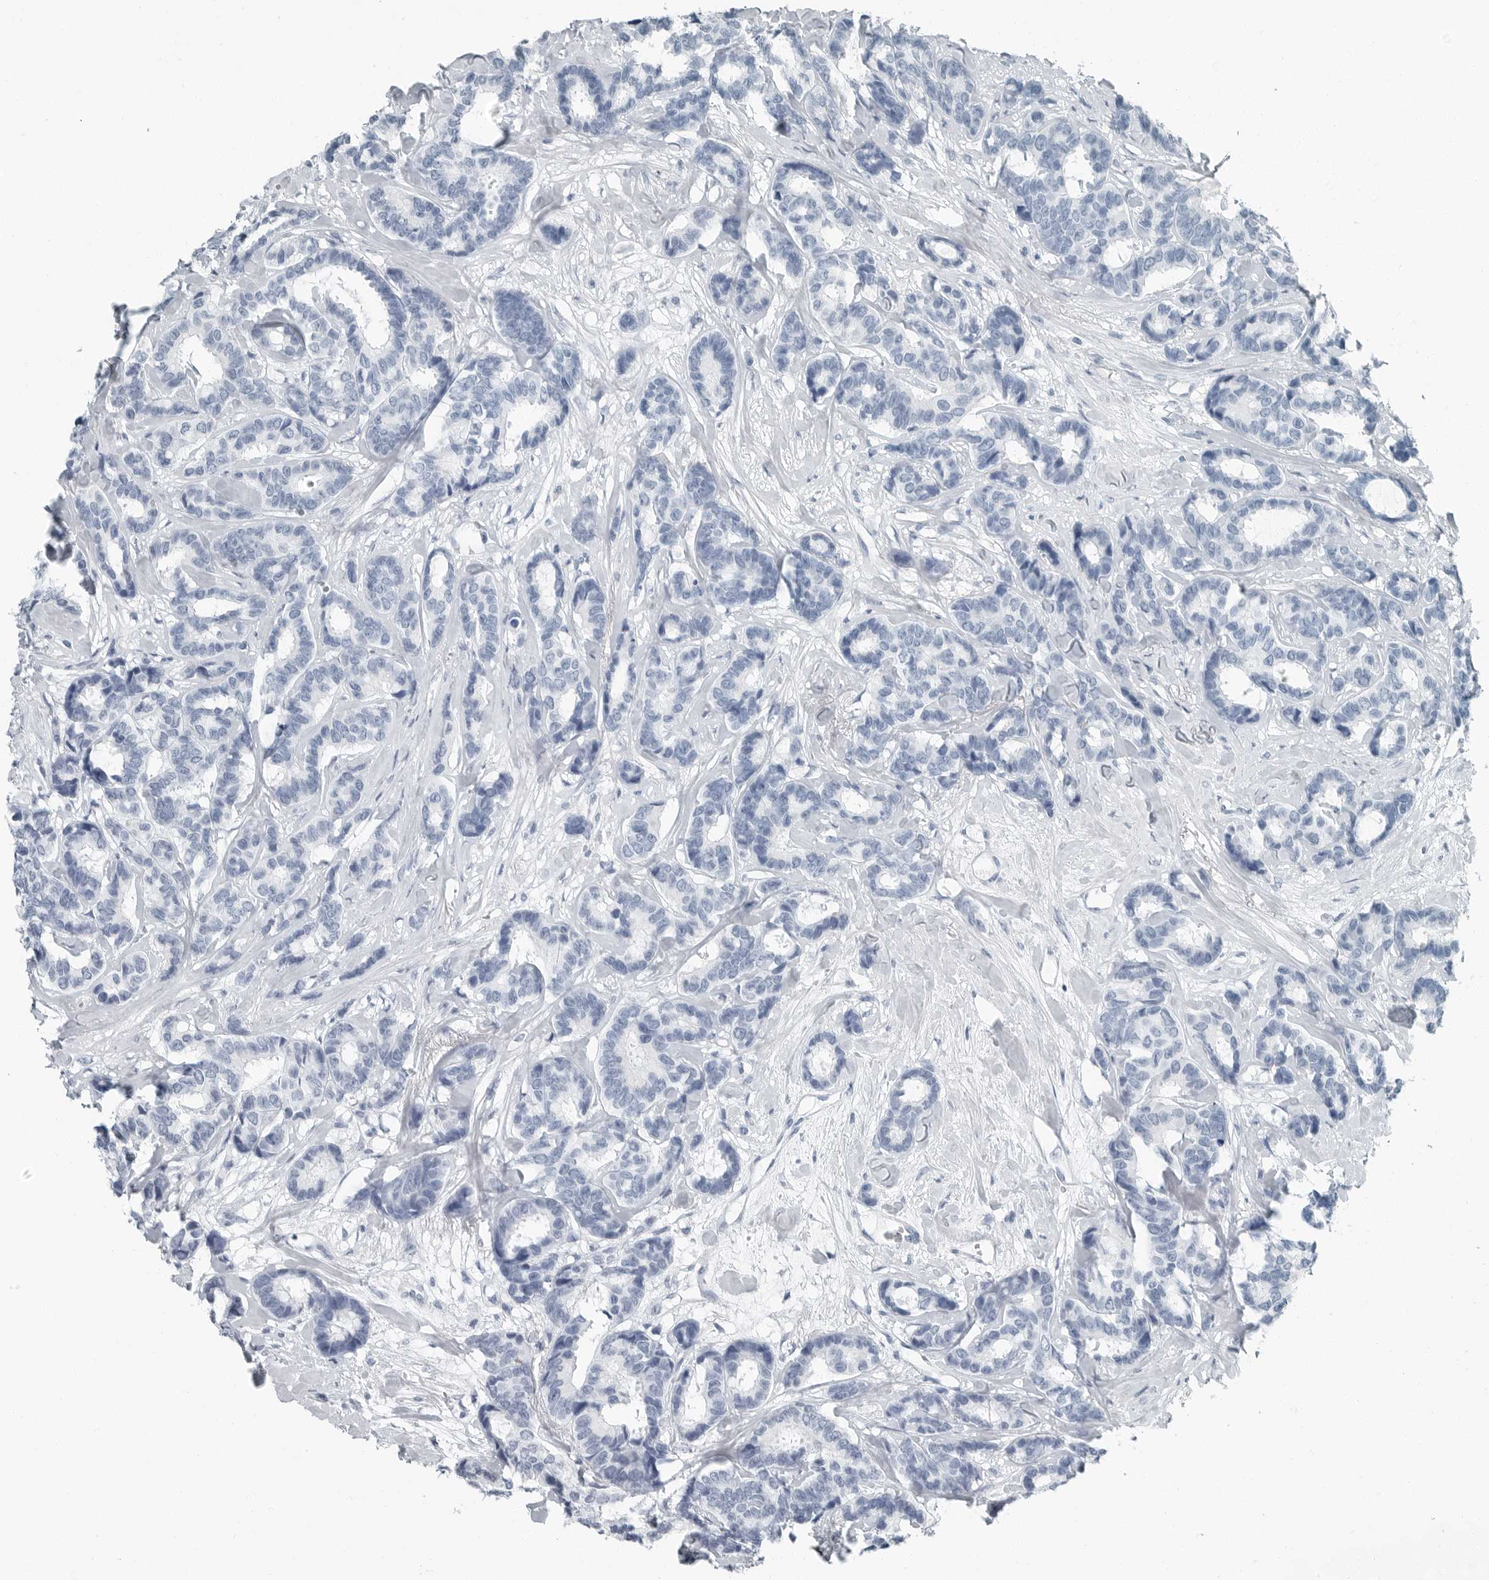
{"staining": {"intensity": "negative", "quantity": "none", "location": "none"}, "tissue": "breast cancer", "cell_type": "Tumor cells", "image_type": "cancer", "snomed": [{"axis": "morphology", "description": "Duct carcinoma"}, {"axis": "topography", "description": "Breast"}], "caption": "The histopathology image reveals no staining of tumor cells in invasive ductal carcinoma (breast).", "gene": "FABP6", "patient": {"sex": "female", "age": 87}}